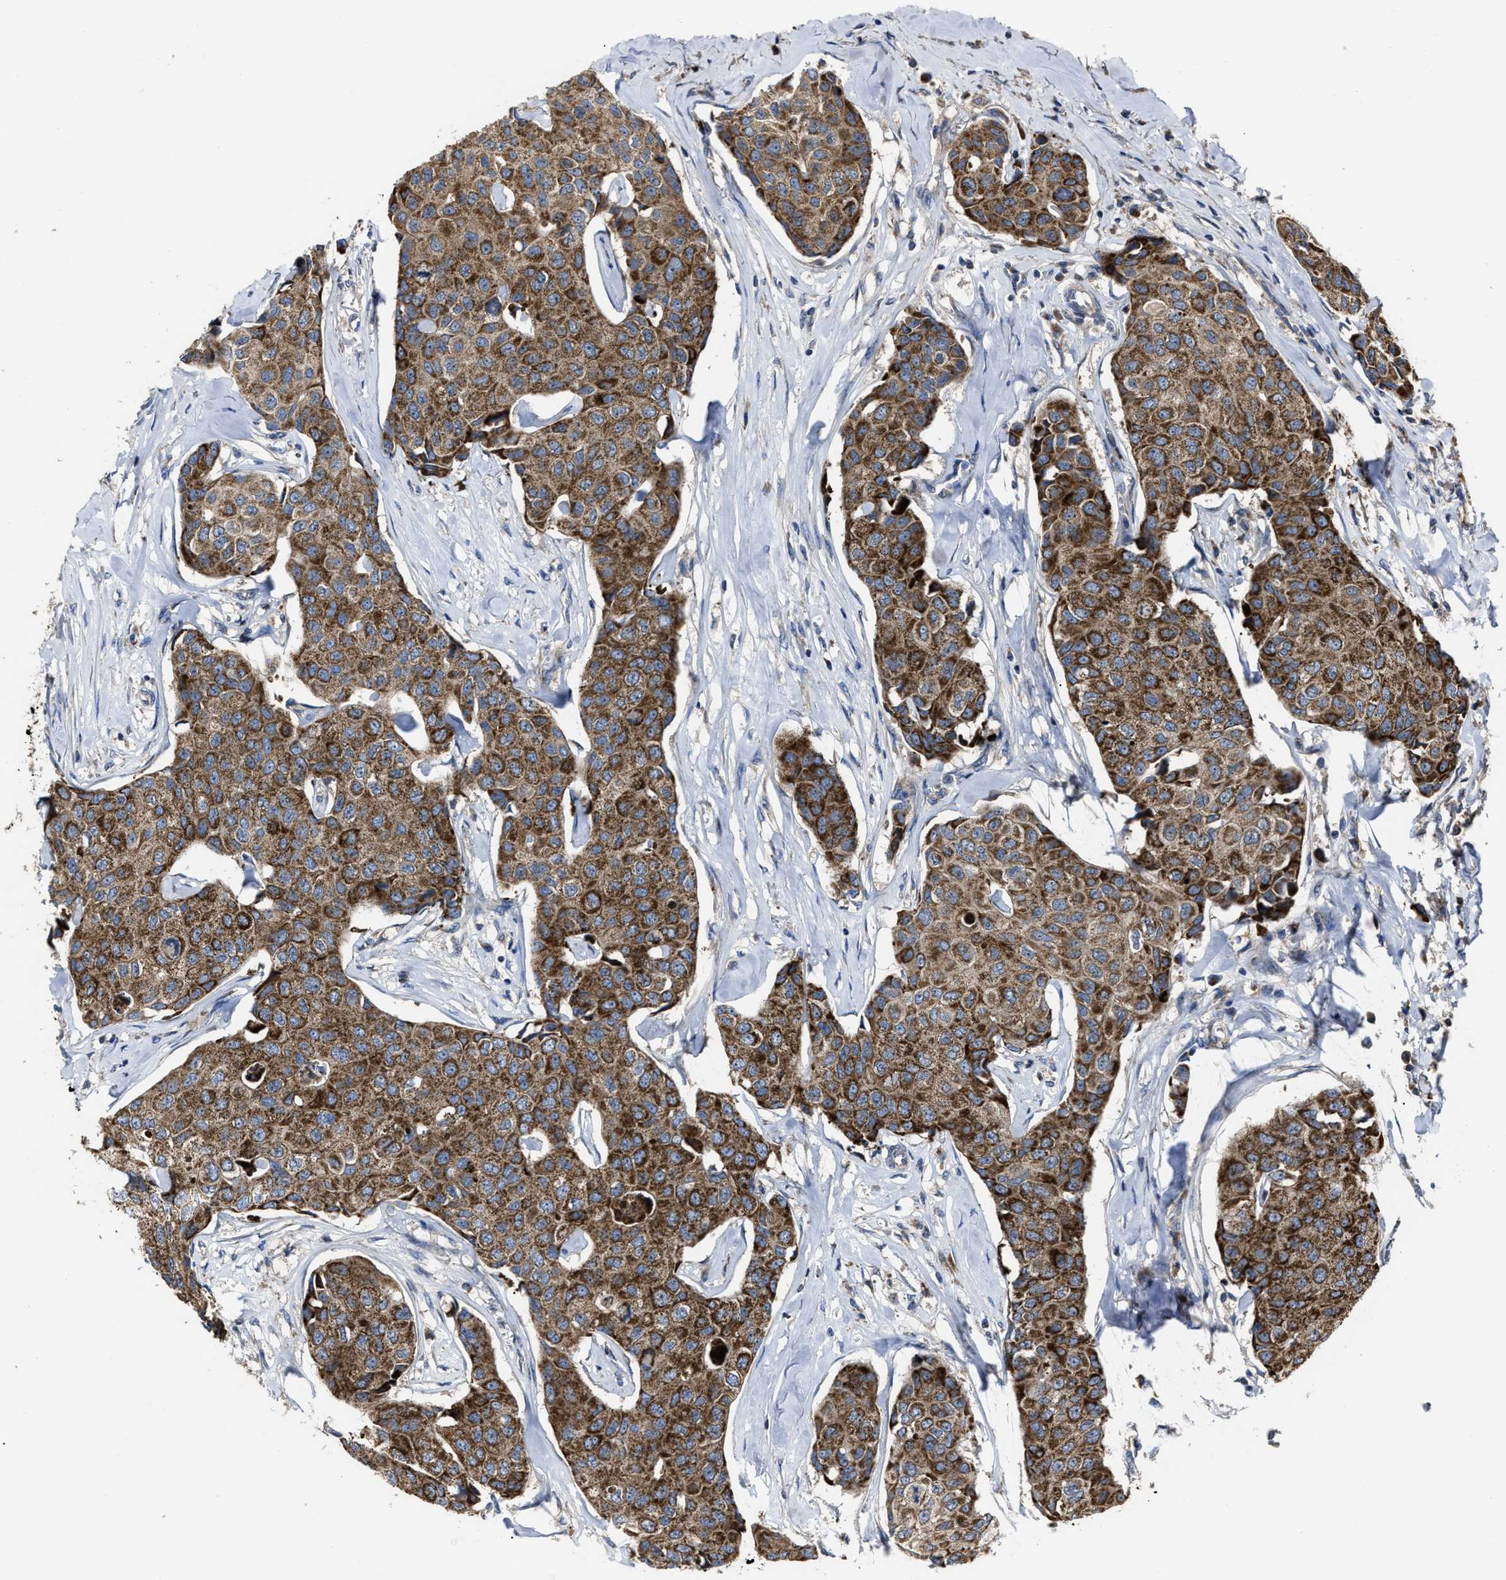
{"staining": {"intensity": "moderate", "quantity": ">75%", "location": "cytoplasmic/membranous"}, "tissue": "breast cancer", "cell_type": "Tumor cells", "image_type": "cancer", "snomed": [{"axis": "morphology", "description": "Duct carcinoma"}, {"axis": "topography", "description": "Breast"}], "caption": "Protein analysis of infiltrating ductal carcinoma (breast) tissue reveals moderate cytoplasmic/membranous positivity in approximately >75% of tumor cells. (DAB = brown stain, brightfield microscopy at high magnification).", "gene": "PASK", "patient": {"sex": "female", "age": 80}}